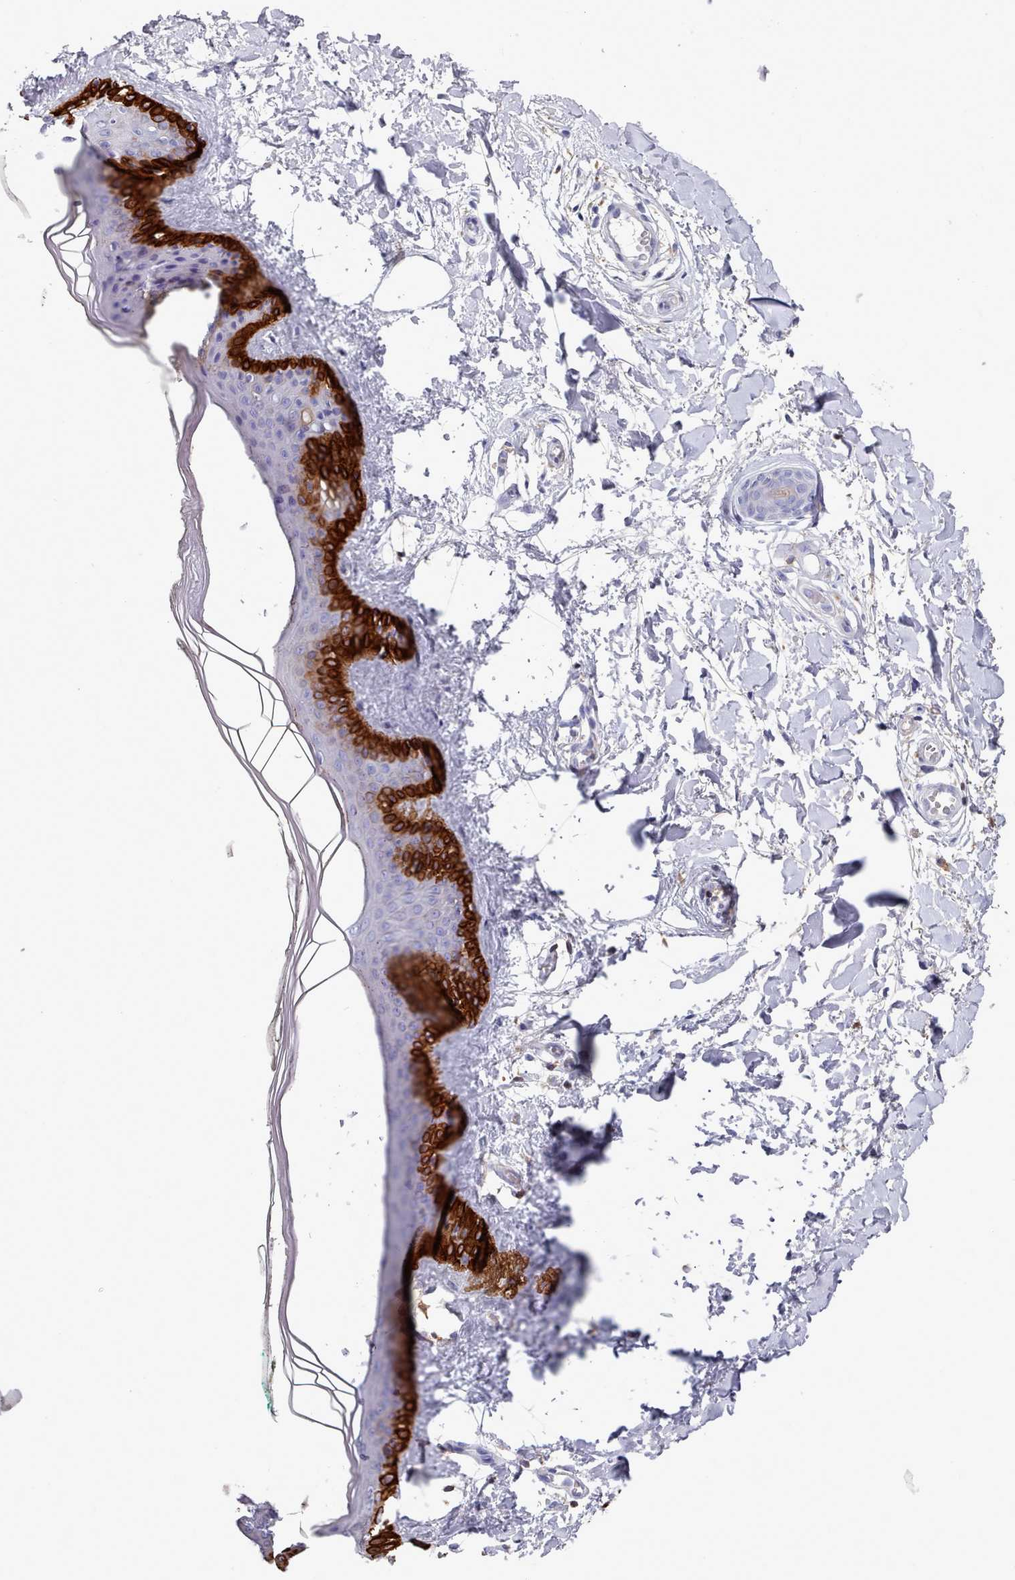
{"staining": {"intensity": "negative", "quantity": "none", "location": "none"}, "tissue": "skin", "cell_type": "Fibroblasts", "image_type": "normal", "snomed": [{"axis": "morphology", "description": "Normal tissue, NOS"}, {"axis": "topography", "description": "Skin"}], "caption": "The immunohistochemistry photomicrograph has no significant expression in fibroblasts of skin. Brightfield microscopy of immunohistochemistry (IHC) stained with DAB (brown) and hematoxylin (blue), captured at high magnification.", "gene": "RAC1", "patient": {"sex": "female", "age": 34}}